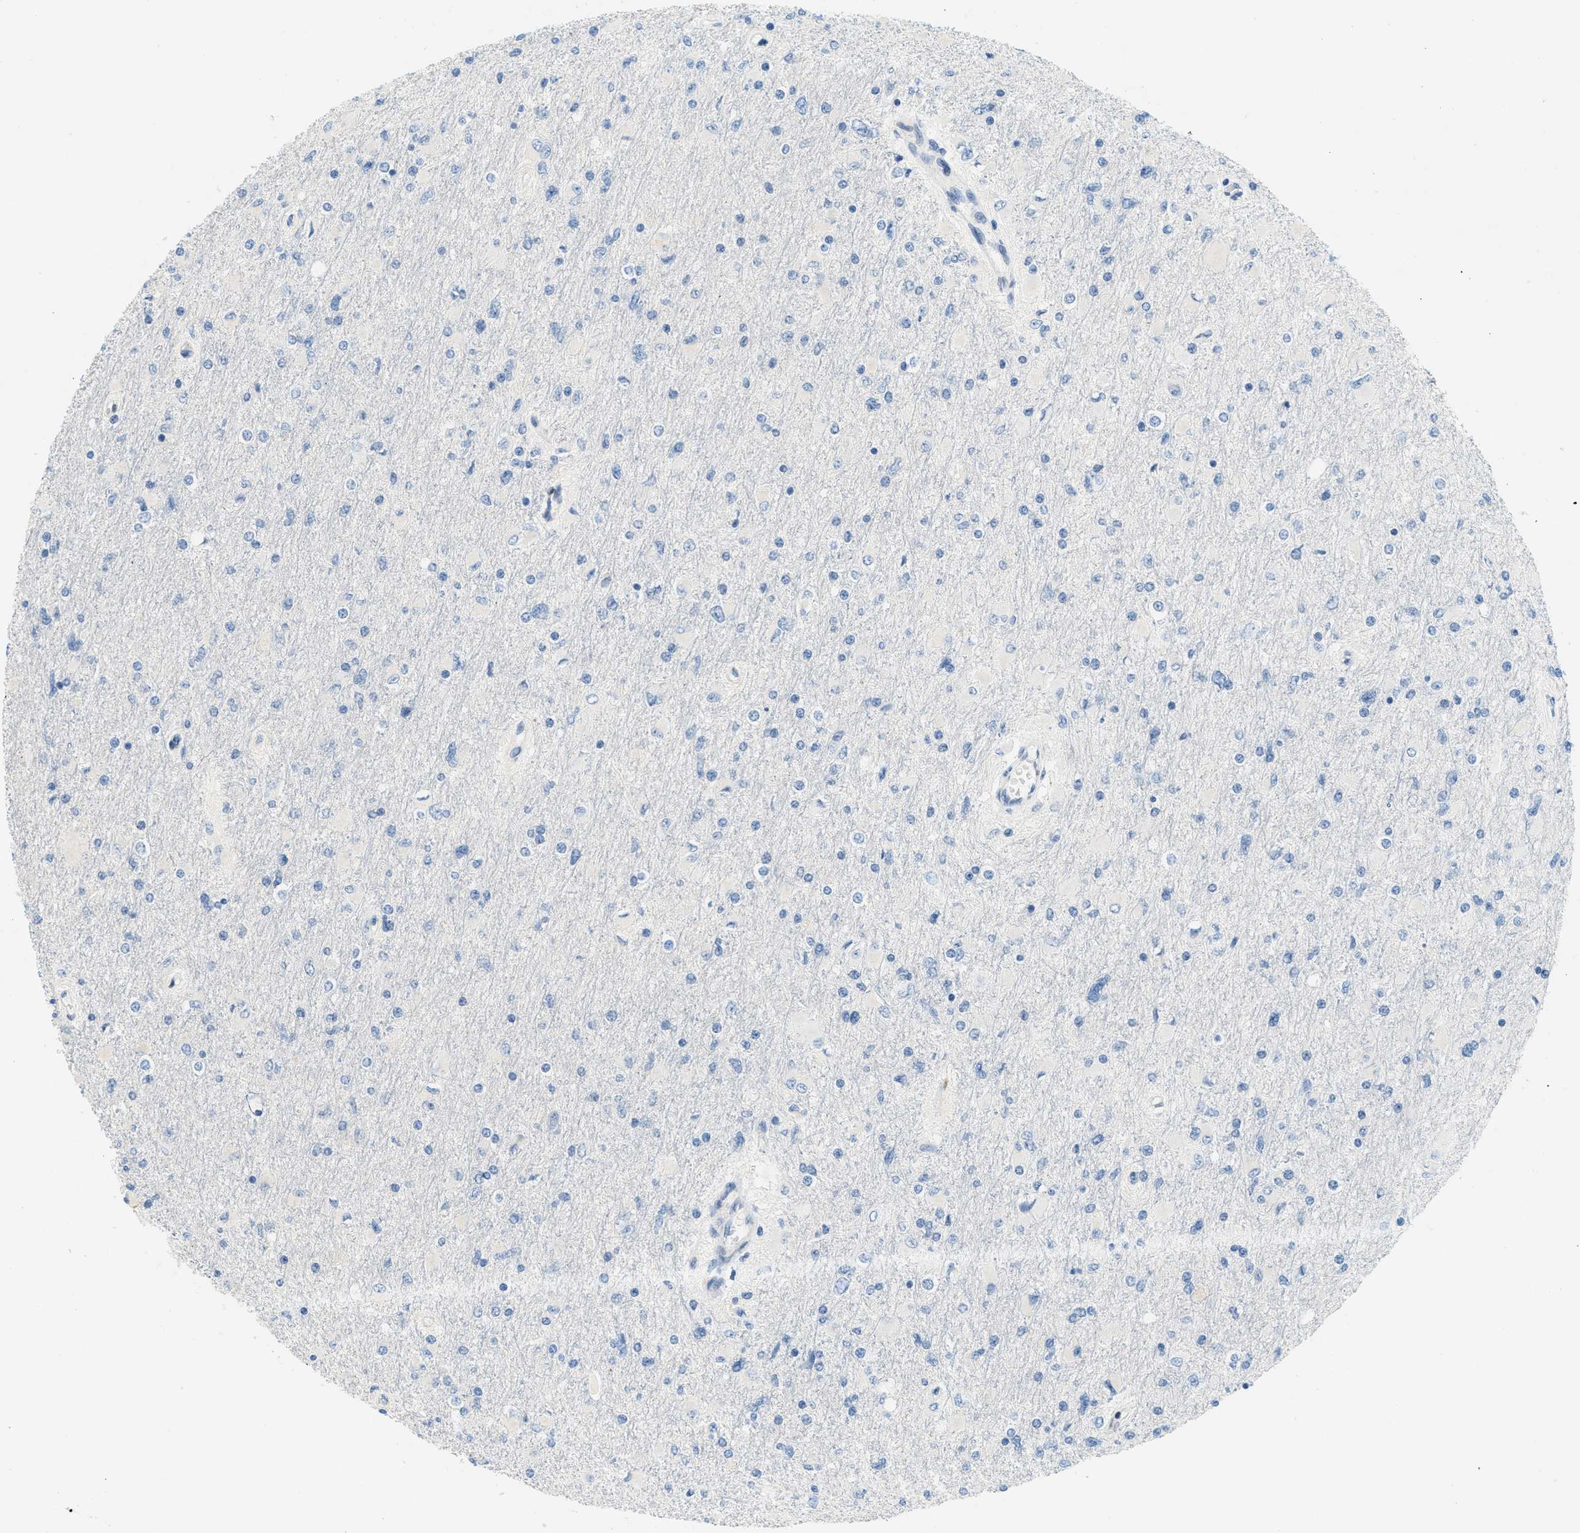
{"staining": {"intensity": "negative", "quantity": "none", "location": "none"}, "tissue": "glioma", "cell_type": "Tumor cells", "image_type": "cancer", "snomed": [{"axis": "morphology", "description": "Glioma, malignant, High grade"}, {"axis": "topography", "description": "Cerebral cortex"}], "caption": "Immunohistochemistry (IHC) histopathology image of neoplastic tissue: glioma stained with DAB demonstrates no significant protein staining in tumor cells.", "gene": "CYP4X1", "patient": {"sex": "female", "age": 36}}